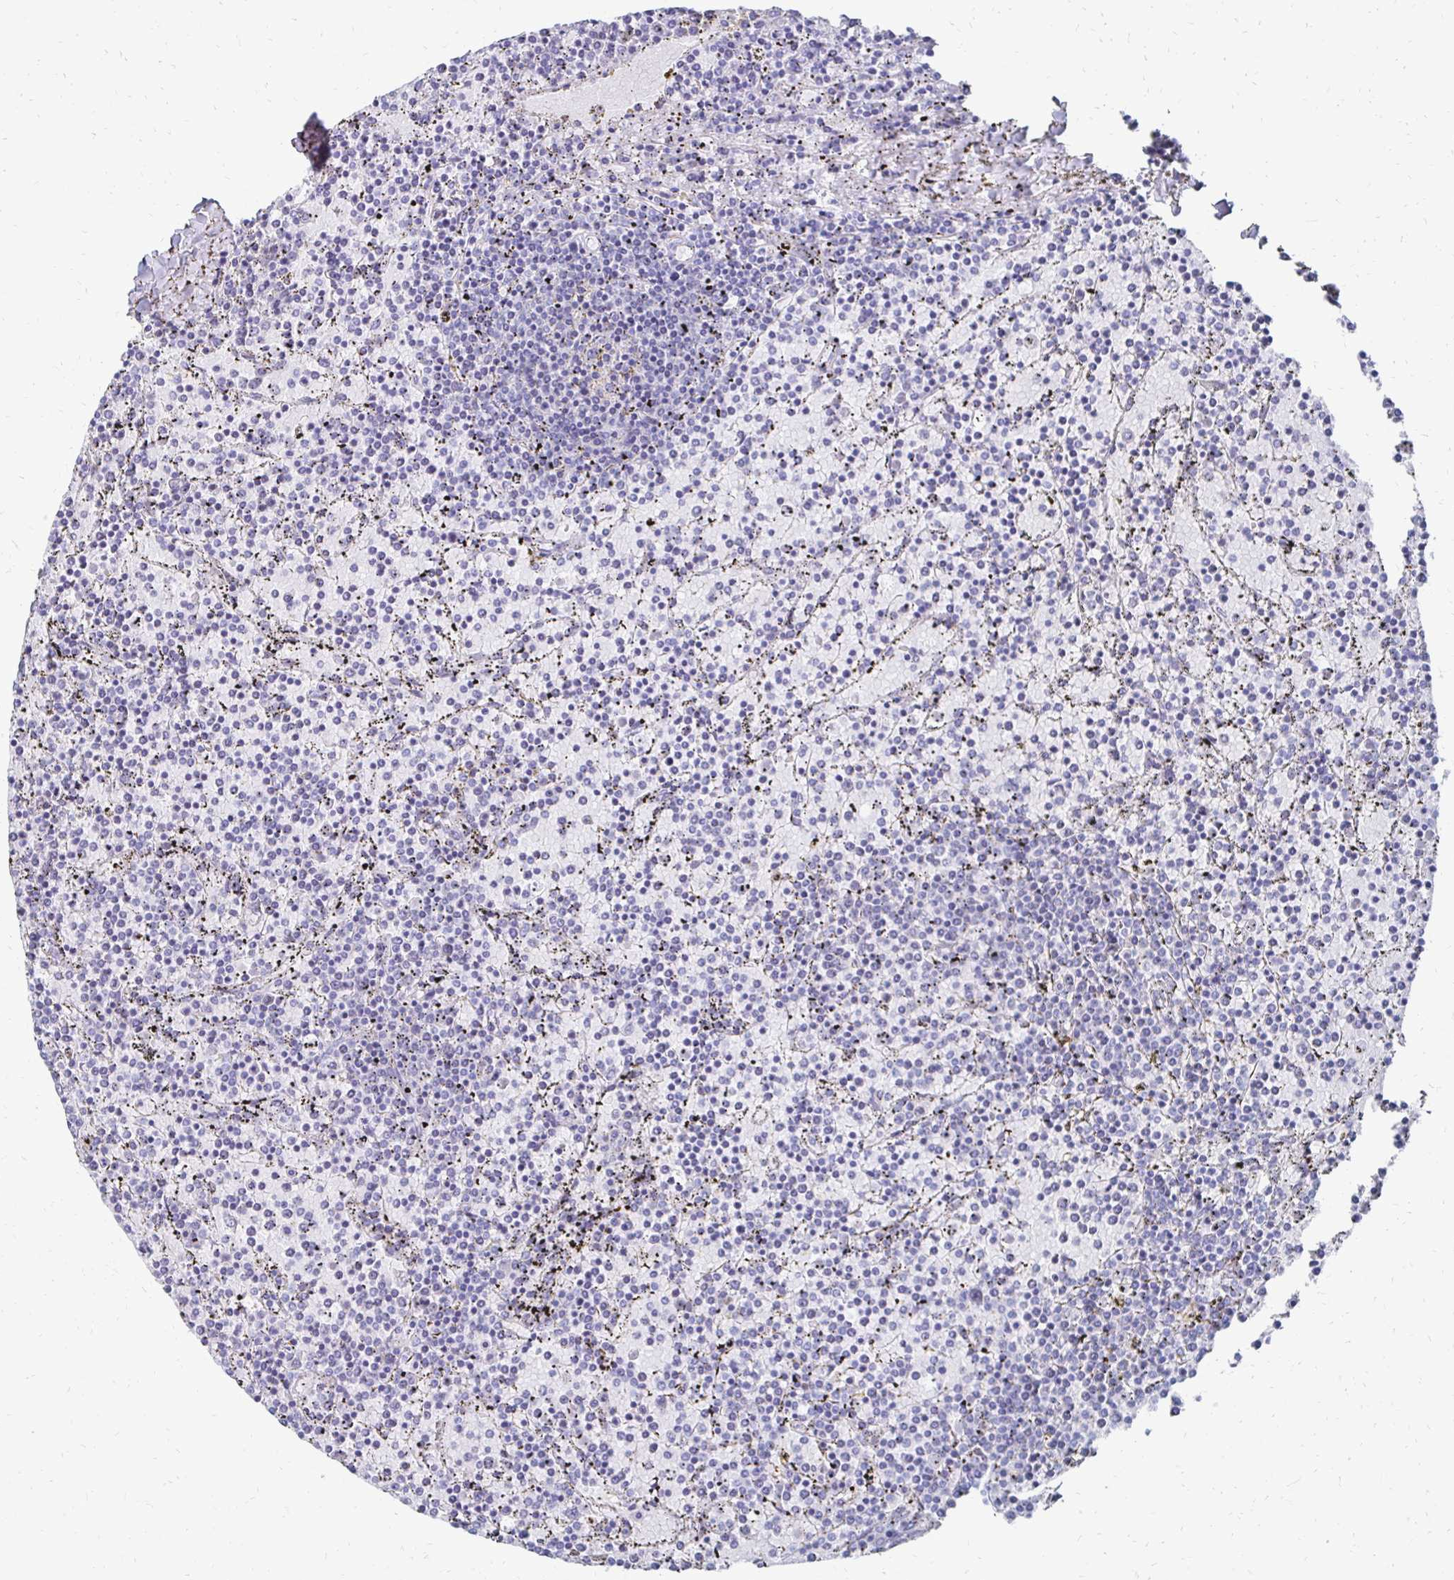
{"staining": {"intensity": "negative", "quantity": "none", "location": "none"}, "tissue": "lymphoma", "cell_type": "Tumor cells", "image_type": "cancer", "snomed": [{"axis": "morphology", "description": "Malignant lymphoma, non-Hodgkin's type, Low grade"}, {"axis": "topography", "description": "Spleen"}], "caption": "A high-resolution micrograph shows immunohistochemistry staining of lymphoma, which demonstrates no significant positivity in tumor cells.", "gene": "SYCP3", "patient": {"sex": "female", "age": 77}}